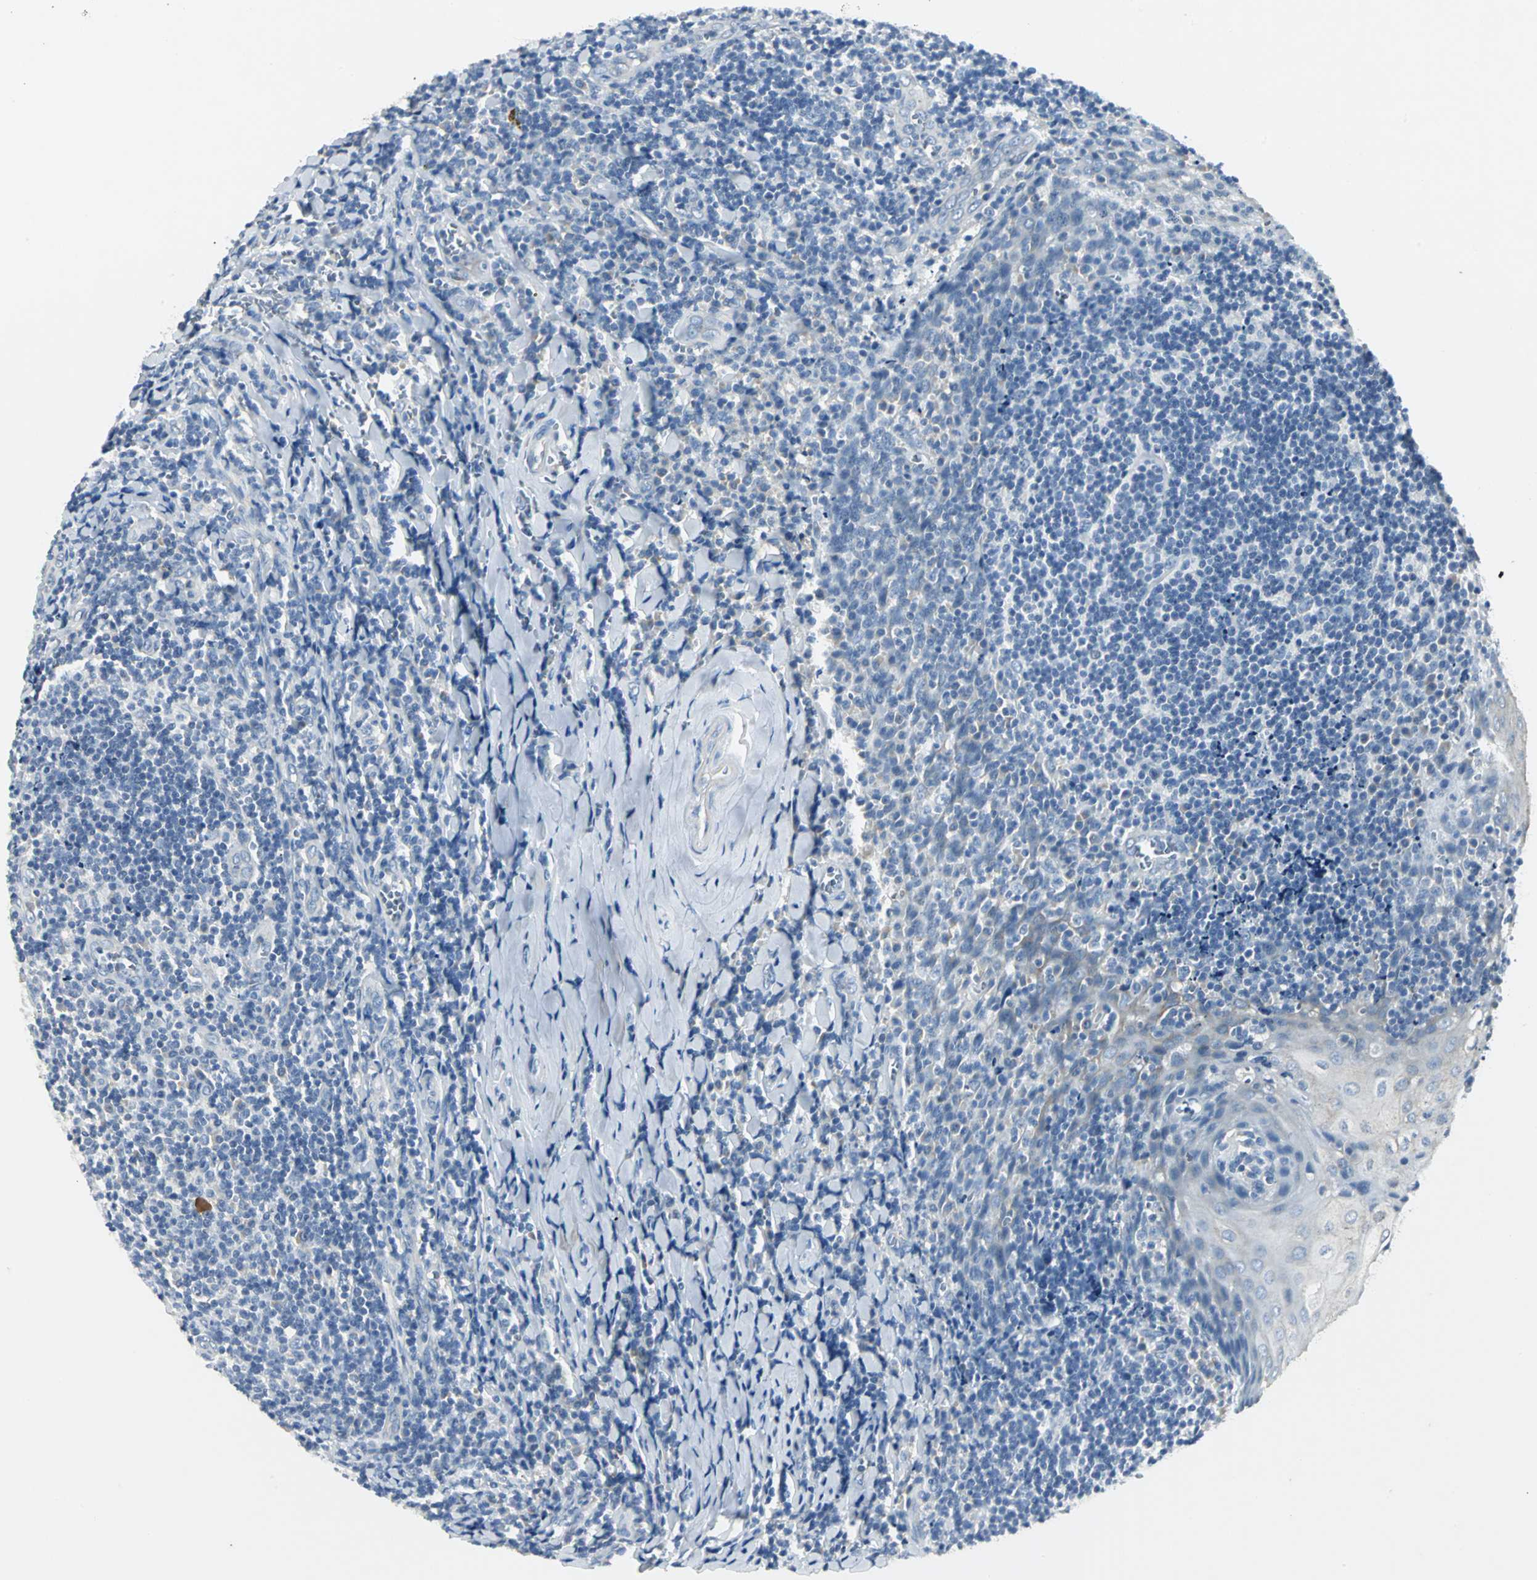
{"staining": {"intensity": "negative", "quantity": "none", "location": "none"}, "tissue": "tonsil", "cell_type": "Germinal center cells", "image_type": "normal", "snomed": [{"axis": "morphology", "description": "Normal tissue, NOS"}, {"axis": "topography", "description": "Tonsil"}], "caption": "Immunohistochemistry histopathology image of unremarkable human tonsil stained for a protein (brown), which exhibits no positivity in germinal center cells.", "gene": "RIPOR1", "patient": {"sex": "male", "age": 20}}